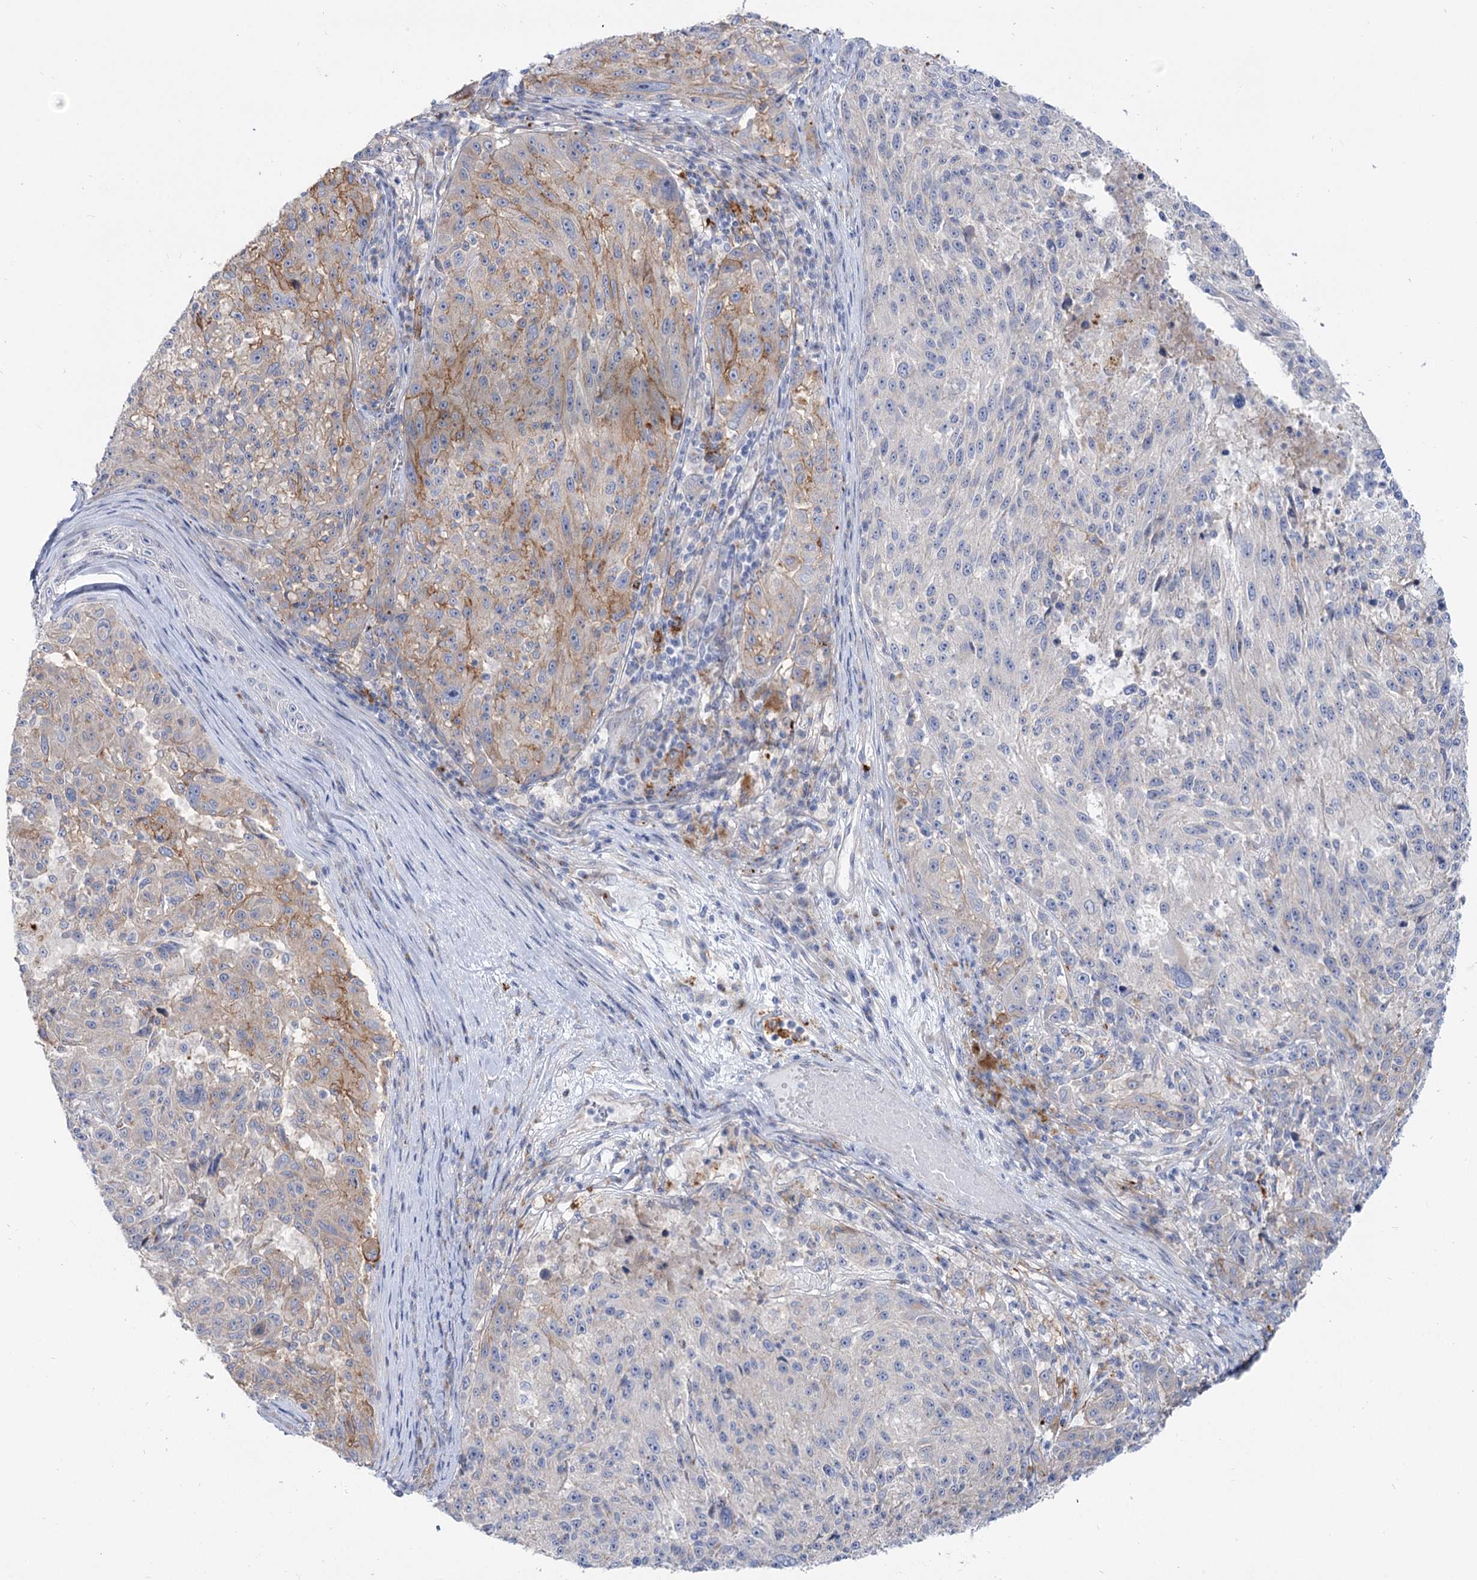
{"staining": {"intensity": "negative", "quantity": "none", "location": "none"}, "tissue": "melanoma", "cell_type": "Tumor cells", "image_type": "cancer", "snomed": [{"axis": "morphology", "description": "Malignant melanoma, NOS"}, {"axis": "topography", "description": "Skin"}], "caption": "Photomicrograph shows no protein expression in tumor cells of malignant melanoma tissue.", "gene": "SUOX", "patient": {"sex": "male", "age": 53}}